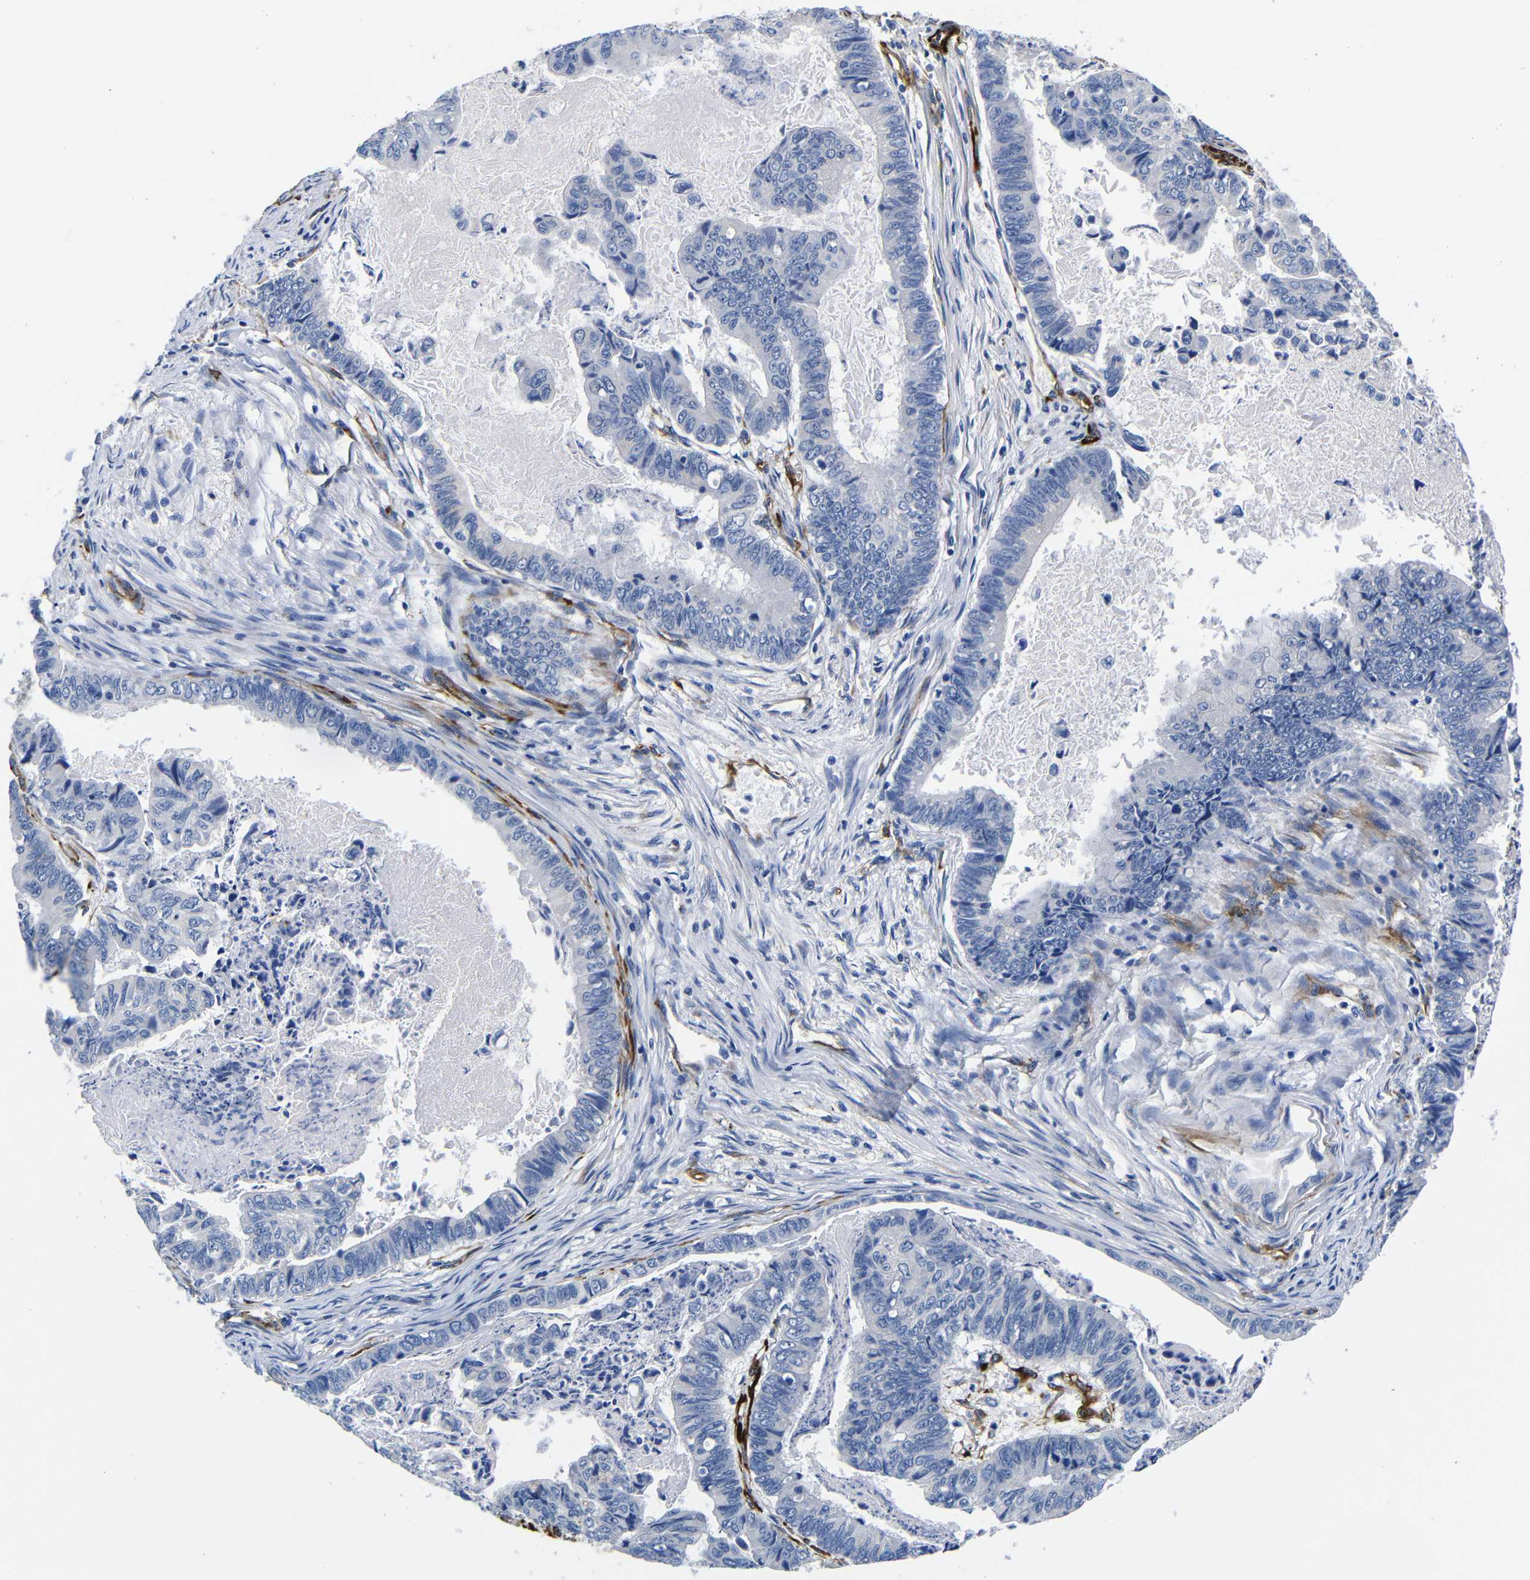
{"staining": {"intensity": "negative", "quantity": "none", "location": "none"}, "tissue": "stomach cancer", "cell_type": "Tumor cells", "image_type": "cancer", "snomed": [{"axis": "morphology", "description": "Adenocarcinoma, NOS"}, {"axis": "topography", "description": "Stomach, lower"}], "caption": "This is an IHC micrograph of human stomach cancer (adenocarcinoma). There is no expression in tumor cells.", "gene": "LRIG1", "patient": {"sex": "male", "age": 77}}